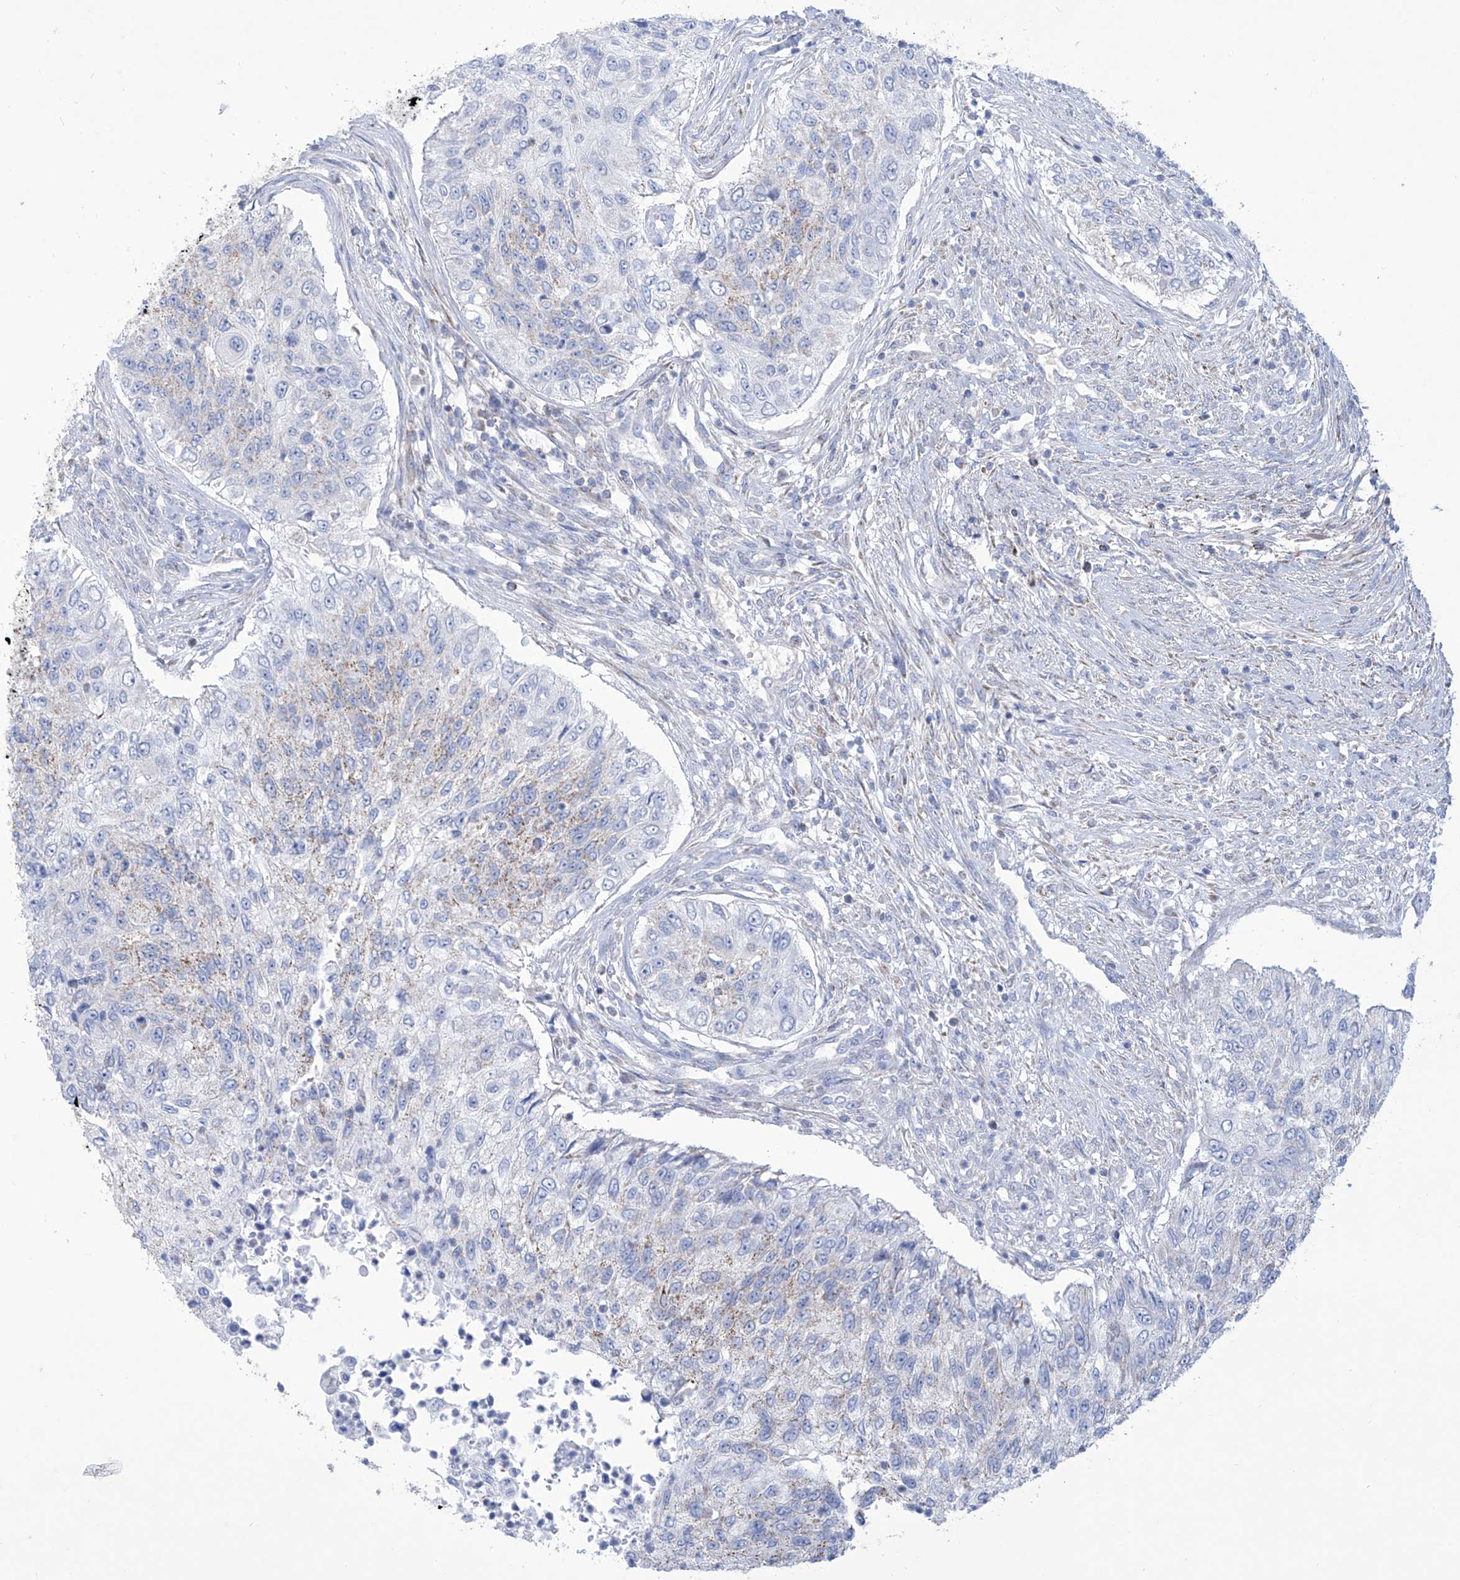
{"staining": {"intensity": "moderate", "quantity": "<25%", "location": "cytoplasmic/membranous"}, "tissue": "urothelial cancer", "cell_type": "Tumor cells", "image_type": "cancer", "snomed": [{"axis": "morphology", "description": "Urothelial carcinoma, High grade"}, {"axis": "topography", "description": "Urinary bladder"}], "caption": "A low amount of moderate cytoplasmic/membranous staining is appreciated in about <25% of tumor cells in urothelial carcinoma (high-grade) tissue.", "gene": "ALDH6A1", "patient": {"sex": "female", "age": 60}}